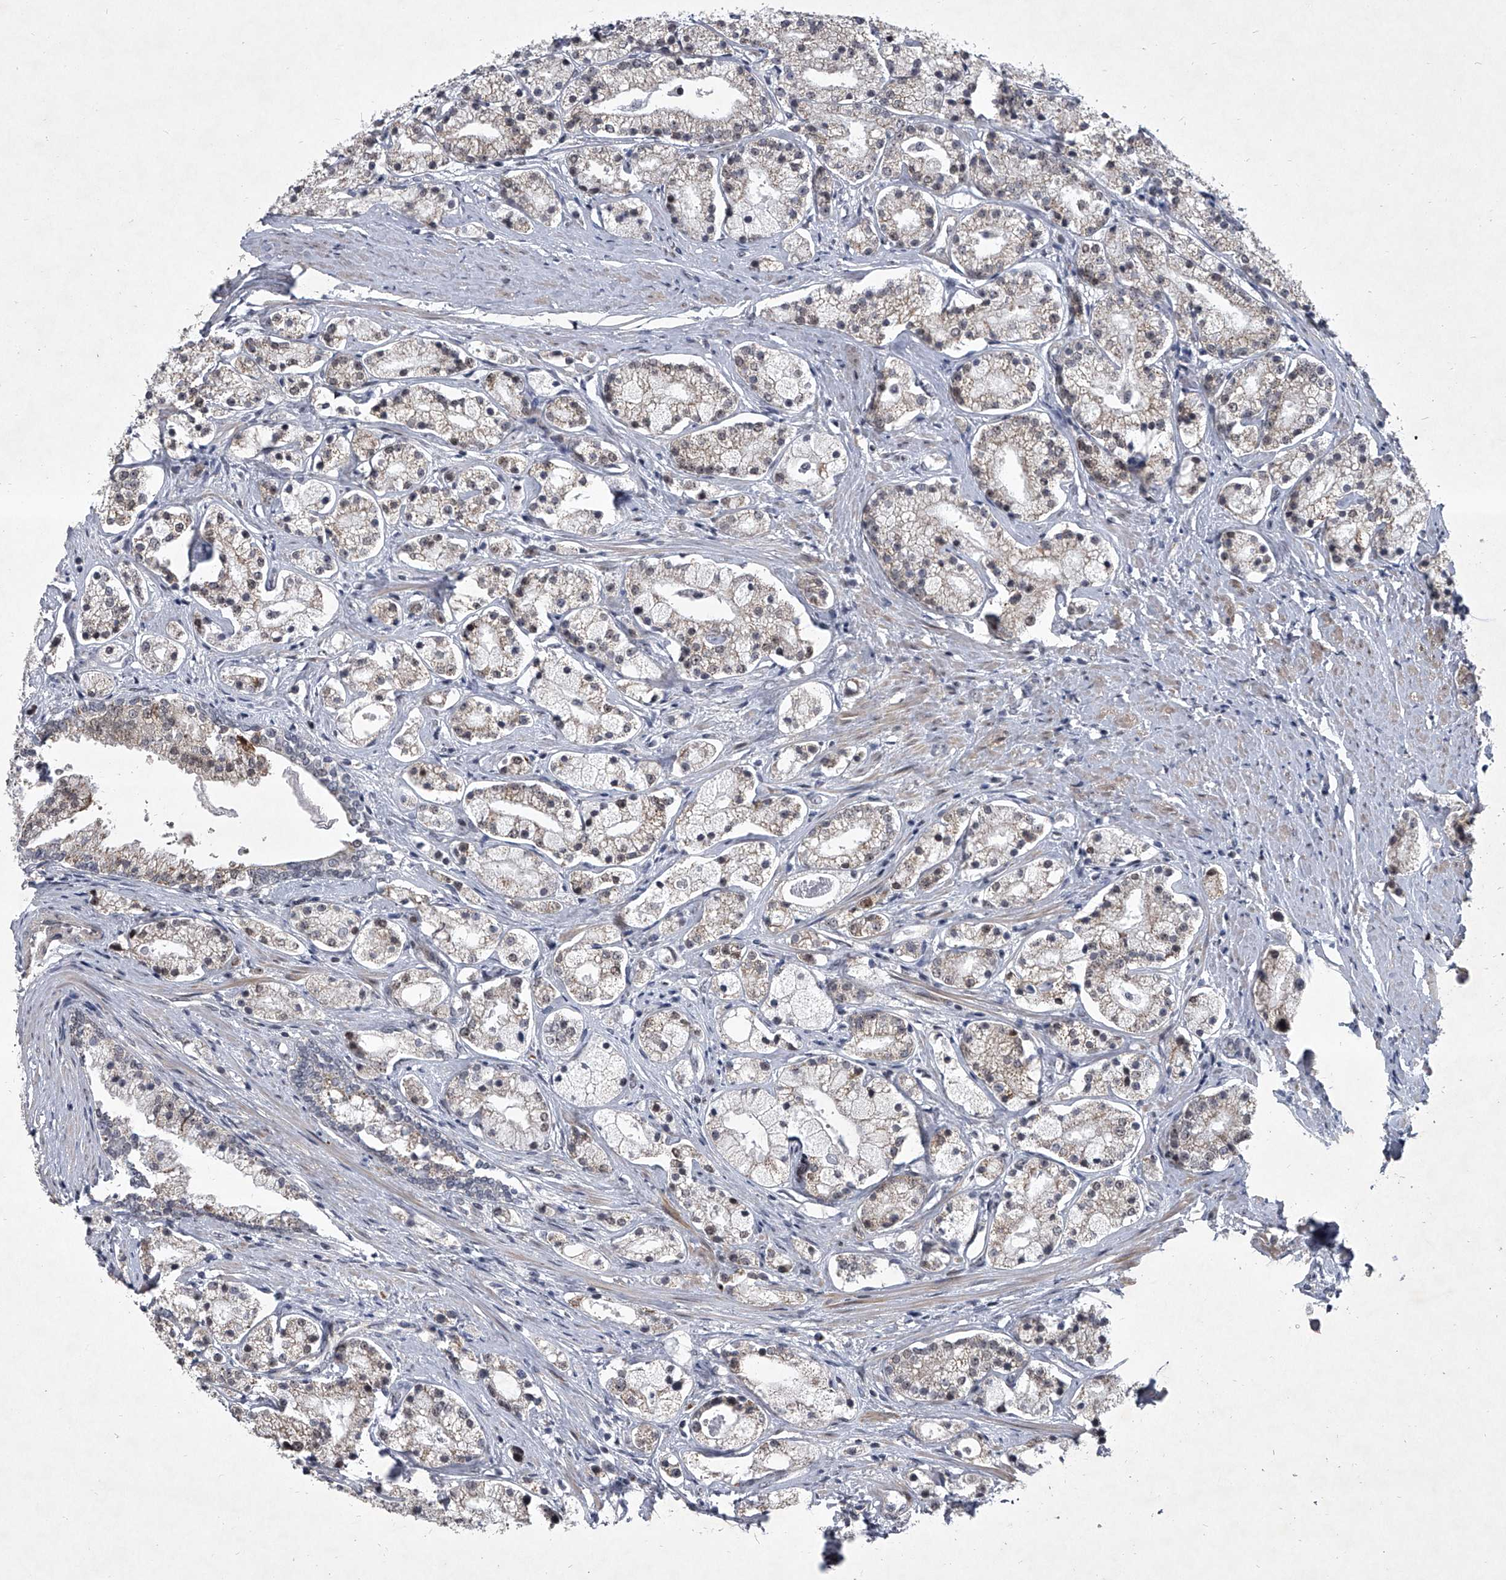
{"staining": {"intensity": "weak", "quantity": "25%-75%", "location": "cytoplasmic/membranous"}, "tissue": "prostate cancer", "cell_type": "Tumor cells", "image_type": "cancer", "snomed": [{"axis": "morphology", "description": "Adenocarcinoma, High grade"}, {"axis": "topography", "description": "Prostate"}], "caption": "Human prostate high-grade adenocarcinoma stained for a protein (brown) reveals weak cytoplasmic/membranous positive staining in about 25%-75% of tumor cells.", "gene": "MLLT1", "patient": {"sex": "male", "age": 69}}